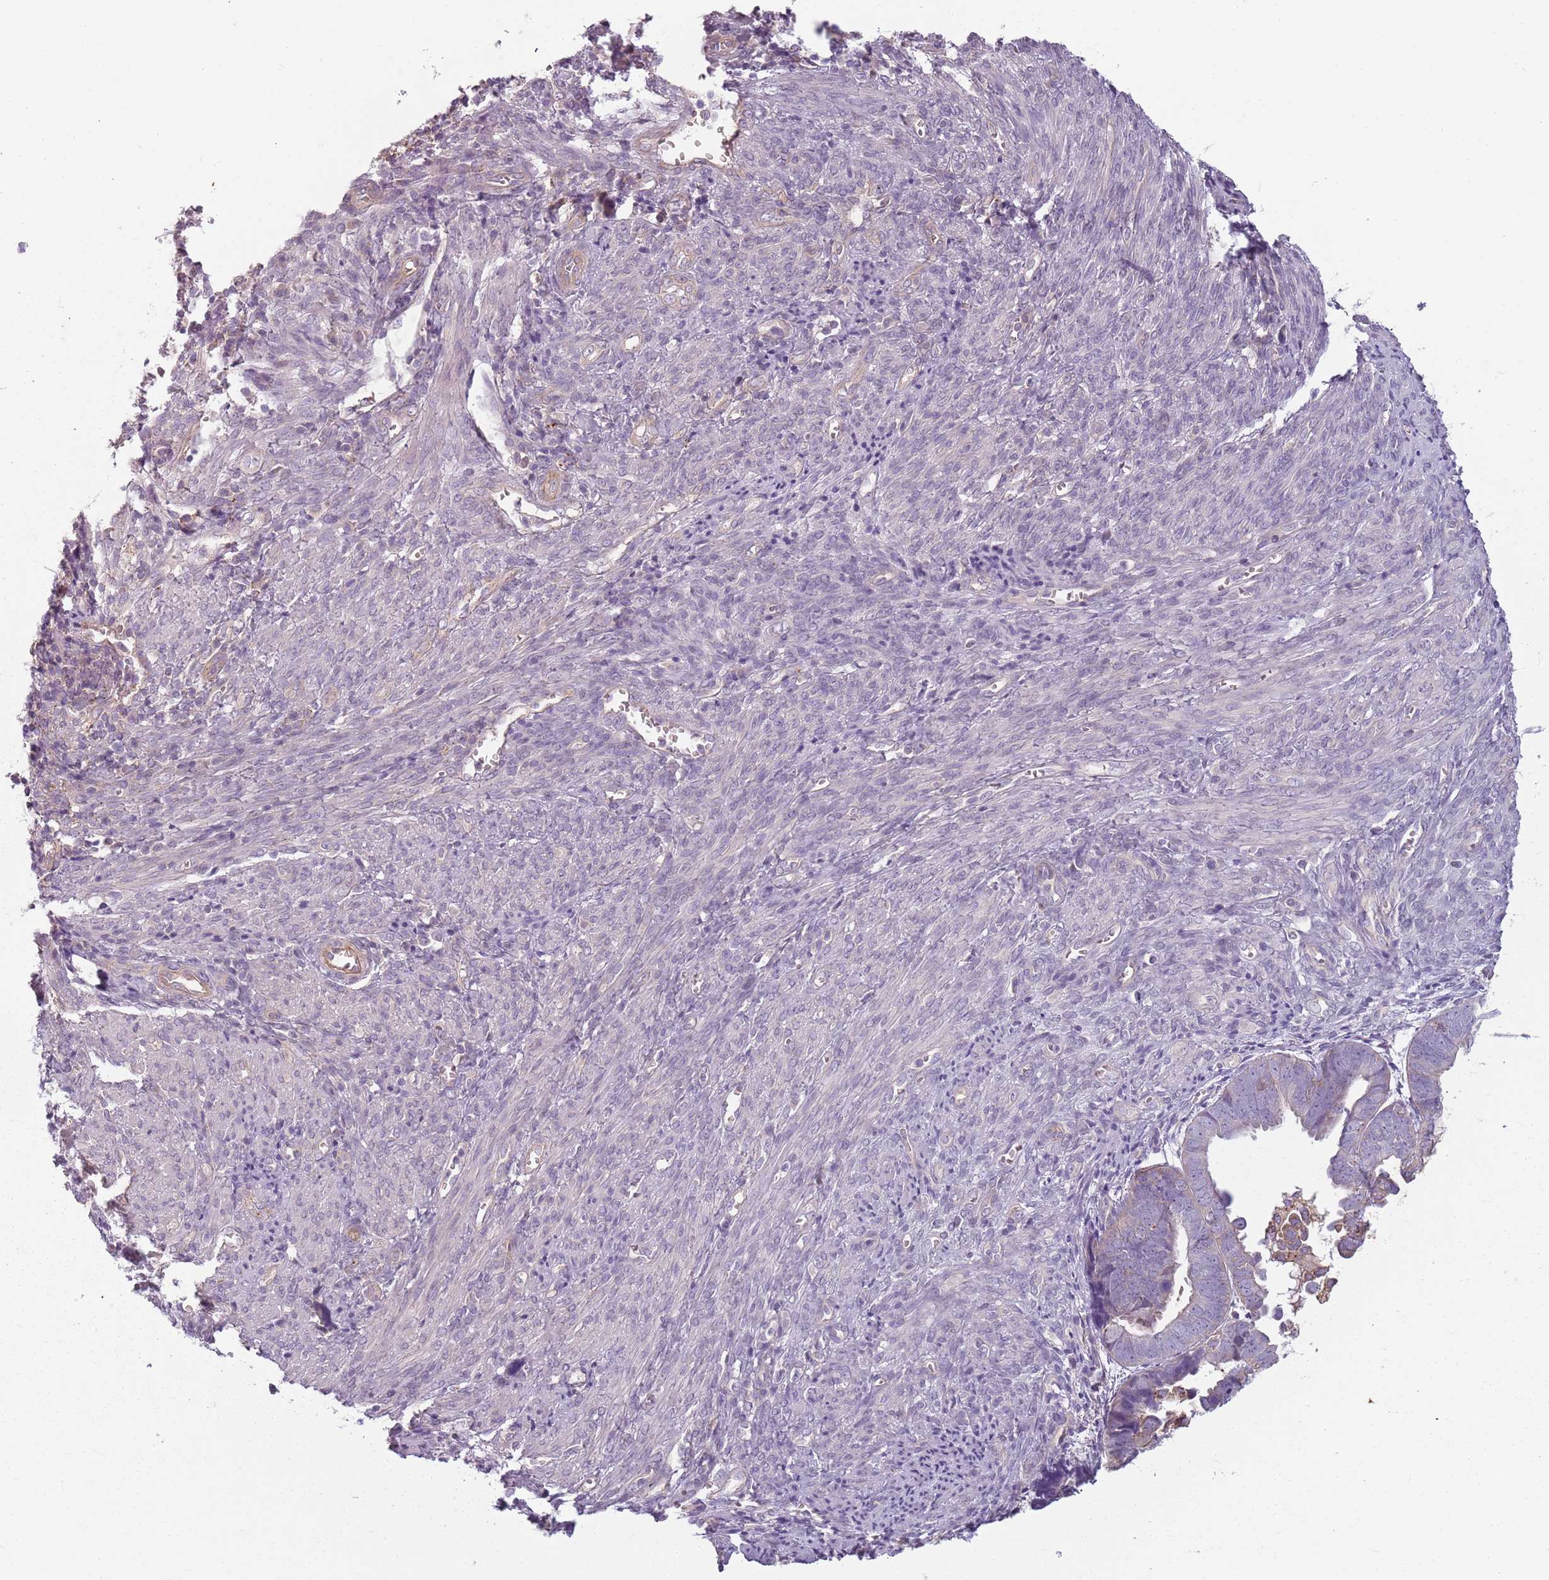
{"staining": {"intensity": "moderate", "quantity": "25%-75%", "location": "cytoplasmic/membranous"}, "tissue": "endometrial cancer", "cell_type": "Tumor cells", "image_type": "cancer", "snomed": [{"axis": "morphology", "description": "Adenocarcinoma, NOS"}, {"axis": "topography", "description": "Endometrium"}], "caption": "High-power microscopy captured an IHC histopathology image of endometrial cancer, revealing moderate cytoplasmic/membranous positivity in approximately 25%-75% of tumor cells. (brown staining indicates protein expression, while blue staining denotes nuclei).", "gene": "TLCD2", "patient": {"sex": "female", "age": 75}}